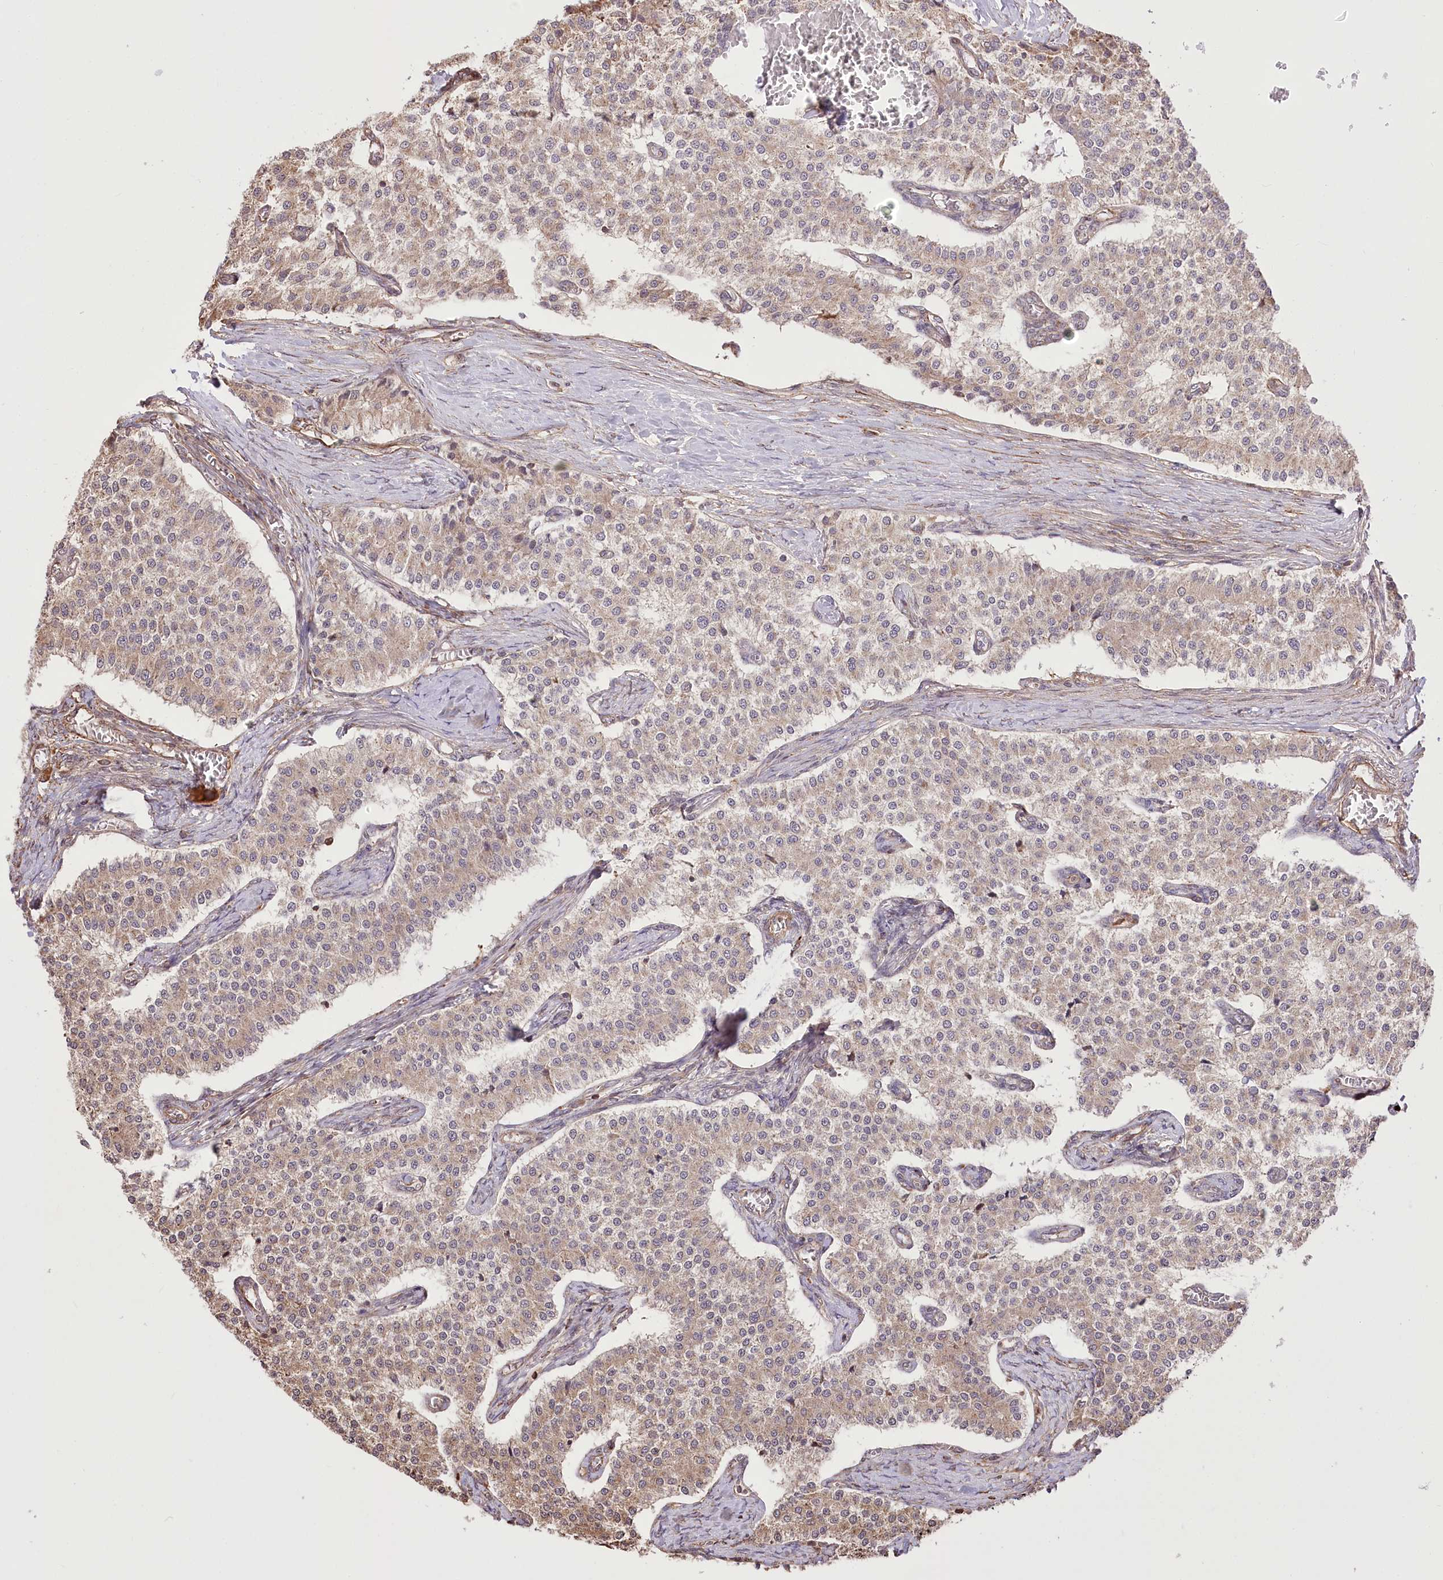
{"staining": {"intensity": "moderate", "quantity": ">75%", "location": "cytoplasmic/membranous"}, "tissue": "carcinoid", "cell_type": "Tumor cells", "image_type": "cancer", "snomed": [{"axis": "morphology", "description": "Carcinoid, malignant, NOS"}, {"axis": "topography", "description": "Colon"}], "caption": "IHC histopathology image of human carcinoid (malignant) stained for a protein (brown), which shows medium levels of moderate cytoplasmic/membranous staining in approximately >75% of tumor cells.", "gene": "RNF24", "patient": {"sex": "female", "age": 52}}